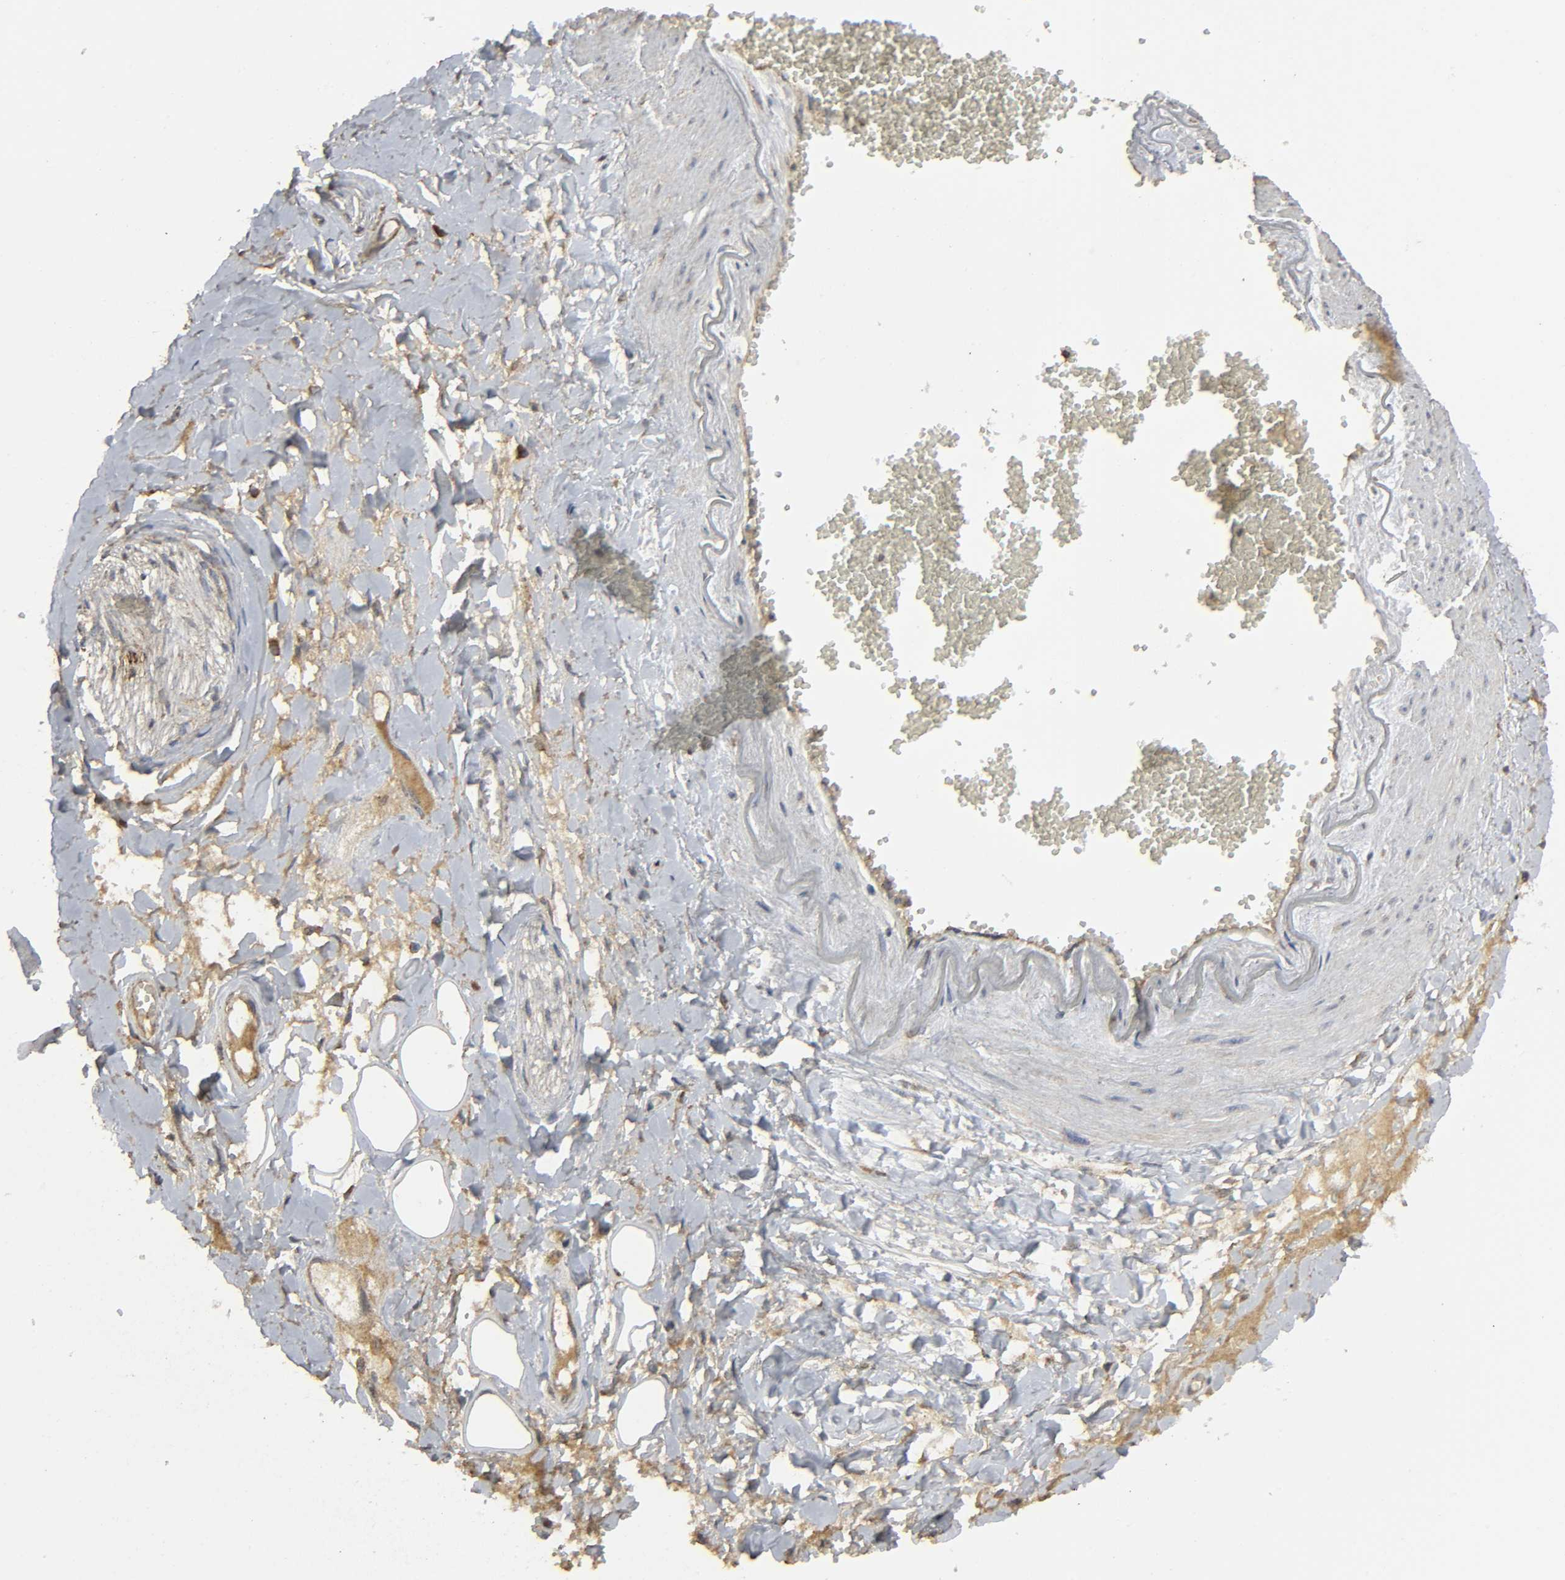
{"staining": {"intensity": "moderate", "quantity": ">75%", "location": "cytoplasmic/membranous"}, "tissue": "adipose tissue", "cell_type": "Adipocytes", "image_type": "normal", "snomed": [{"axis": "morphology", "description": "Normal tissue, NOS"}, {"axis": "morphology", "description": "Inflammation, NOS"}, {"axis": "topography", "description": "Salivary gland"}, {"axis": "topography", "description": "Peripheral nerve tissue"}], "caption": "Moderate cytoplasmic/membranous positivity is present in approximately >75% of adipocytes in normal adipose tissue. (Stains: DAB in brown, nuclei in blue, Microscopy: brightfield microscopy at high magnification).", "gene": "DDX6", "patient": {"sex": "female", "age": 75}}